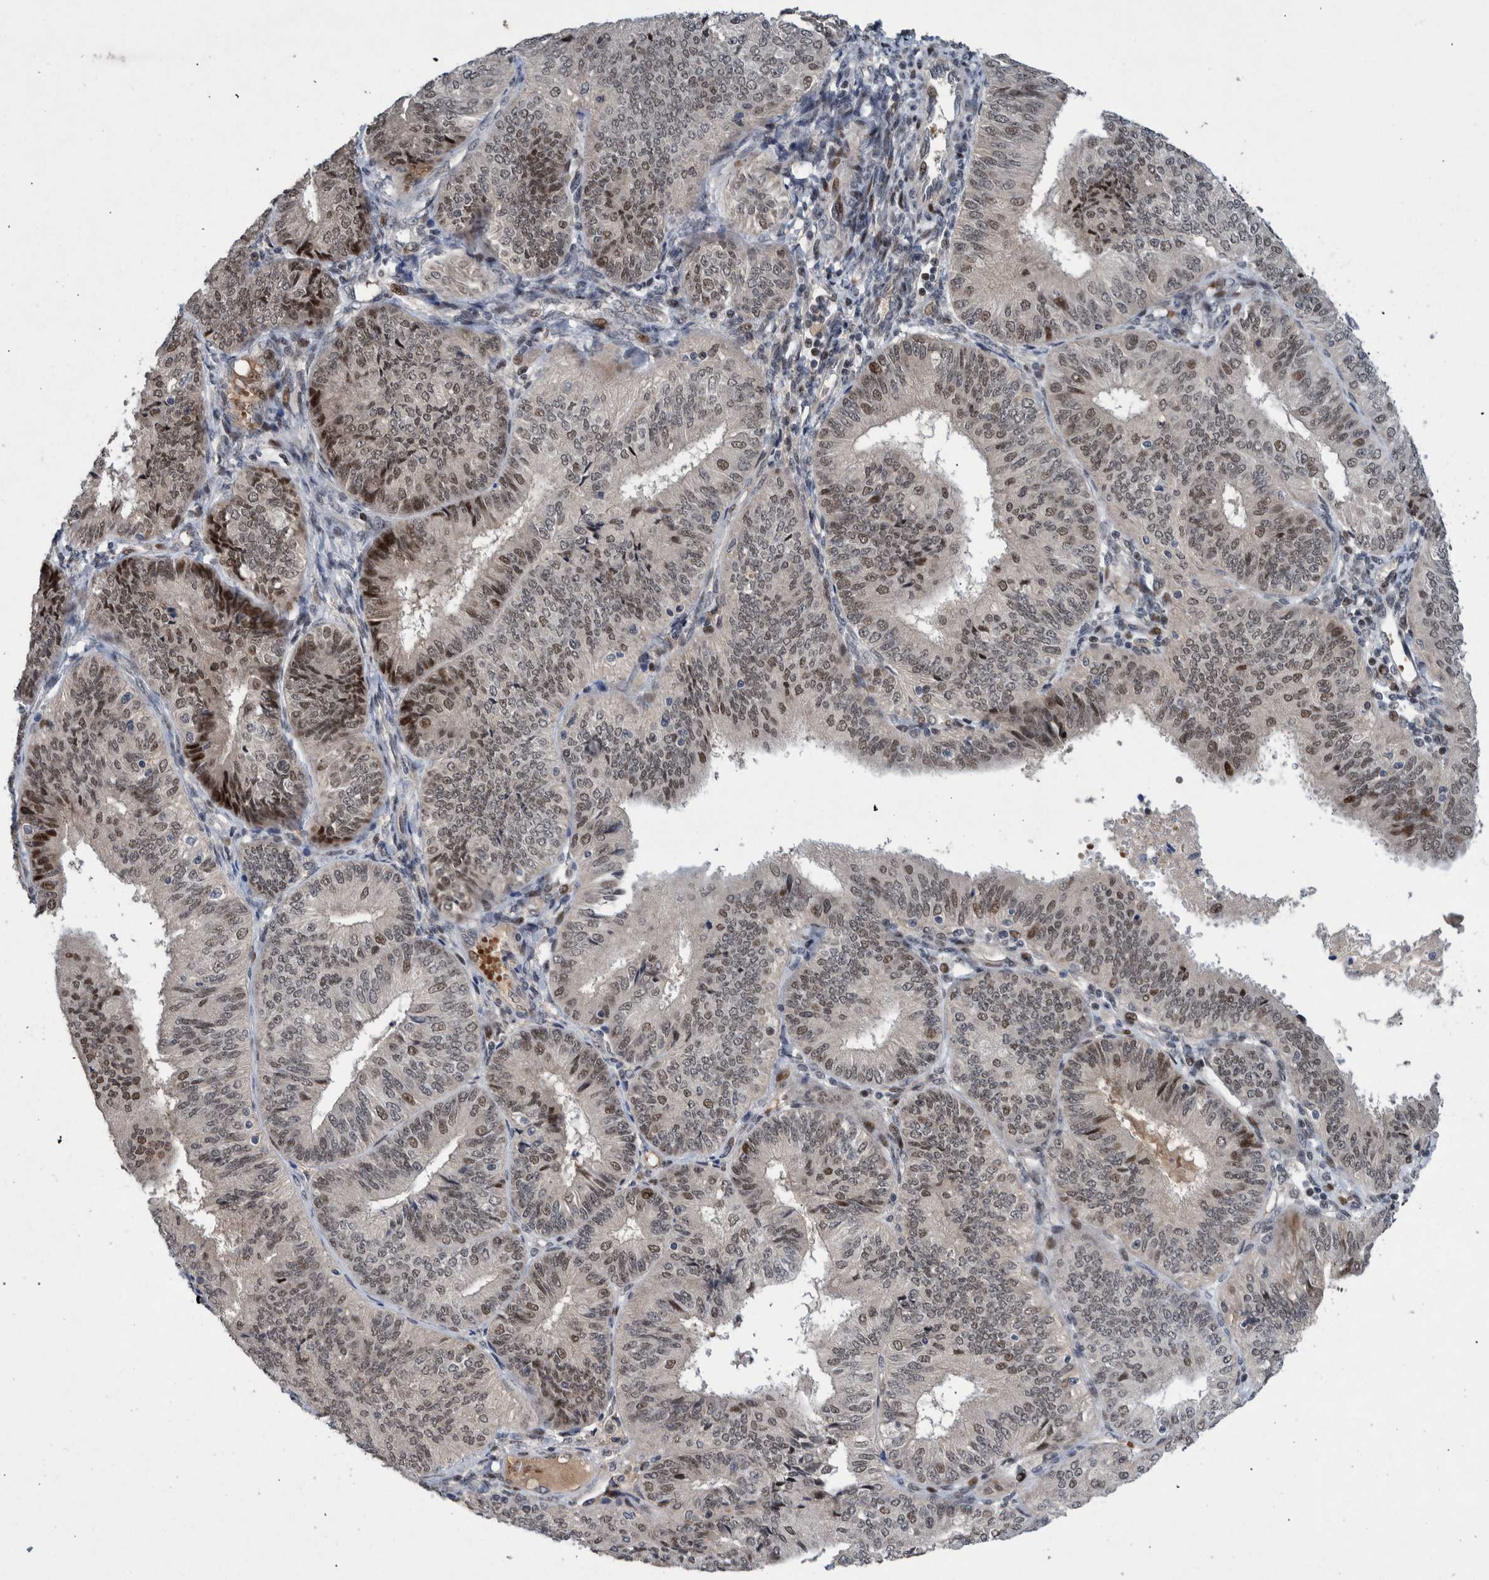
{"staining": {"intensity": "weak", "quantity": ">75%", "location": "nuclear"}, "tissue": "endometrial cancer", "cell_type": "Tumor cells", "image_type": "cancer", "snomed": [{"axis": "morphology", "description": "Adenocarcinoma, NOS"}, {"axis": "topography", "description": "Endometrium"}], "caption": "About >75% of tumor cells in human endometrial adenocarcinoma exhibit weak nuclear protein expression as visualized by brown immunohistochemical staining.", "gene": "ESRP1", "patient": {"sex": "female", "age": 58}}